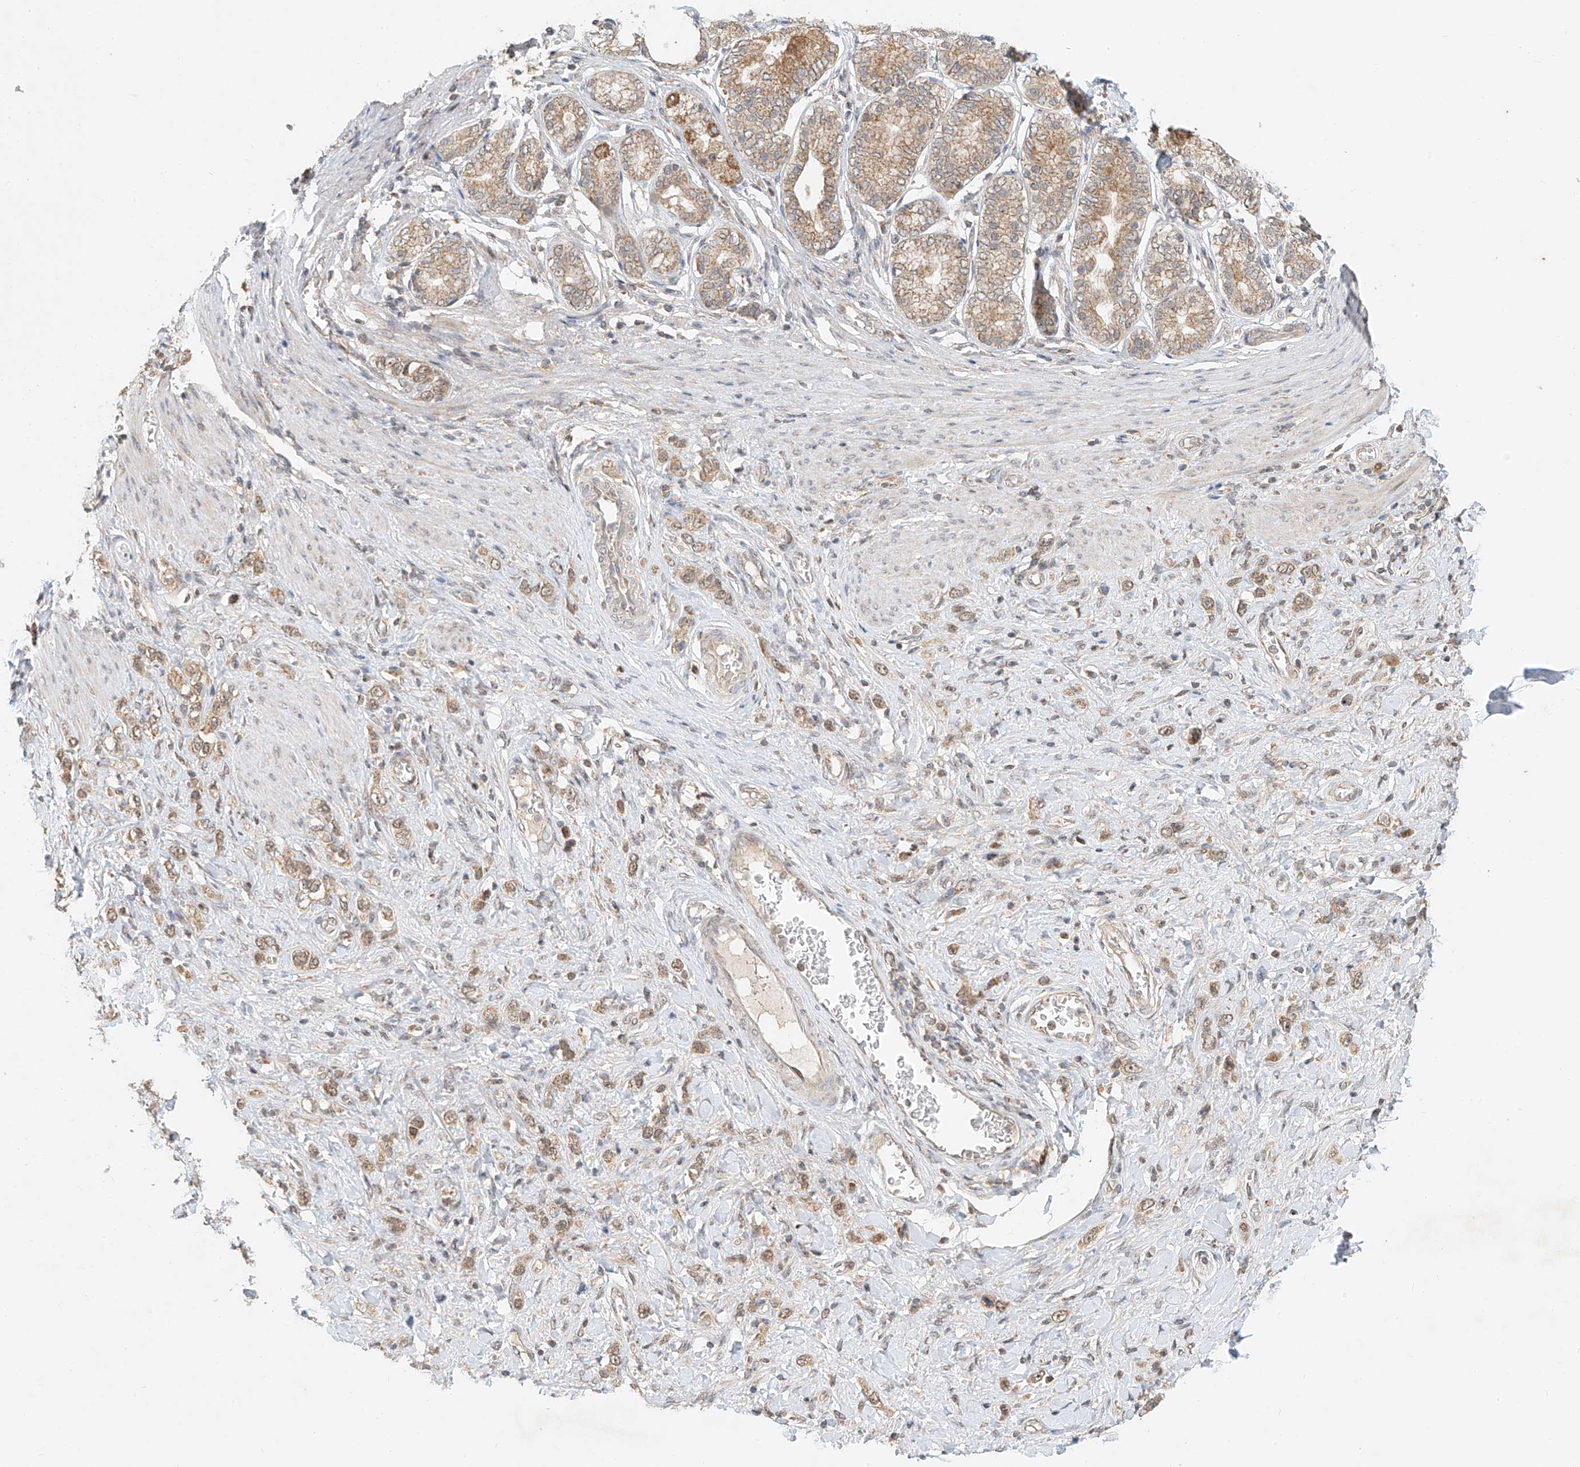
{"staining": {"intensity": "weak", "quantity": ">75%", "location": "cytoplasmic/membranous,nuclear"}, "tissue": "stomach cancer", "cell_type": "Tumor cells", "image_type": "cancer", "snomed": [{"axis": "morphology", "description": "Normal tissue, NOS"}, {"axis": "morphology", "description": "Adenocarcinoma, NOS"}, {"axis": "topography", "description": "Stomach, upper"}, {"axis": "topography", "description": "Stomach"}], "caption": "Stomach cancer (adenocarcinoma) stained with a brown dye shows weak cytoplasmic/membranous and nuclear positive staining in approximately >75% of tumor cells.", "gene": "SYTL3", "patient": {"sex": "female", "age": 65}}